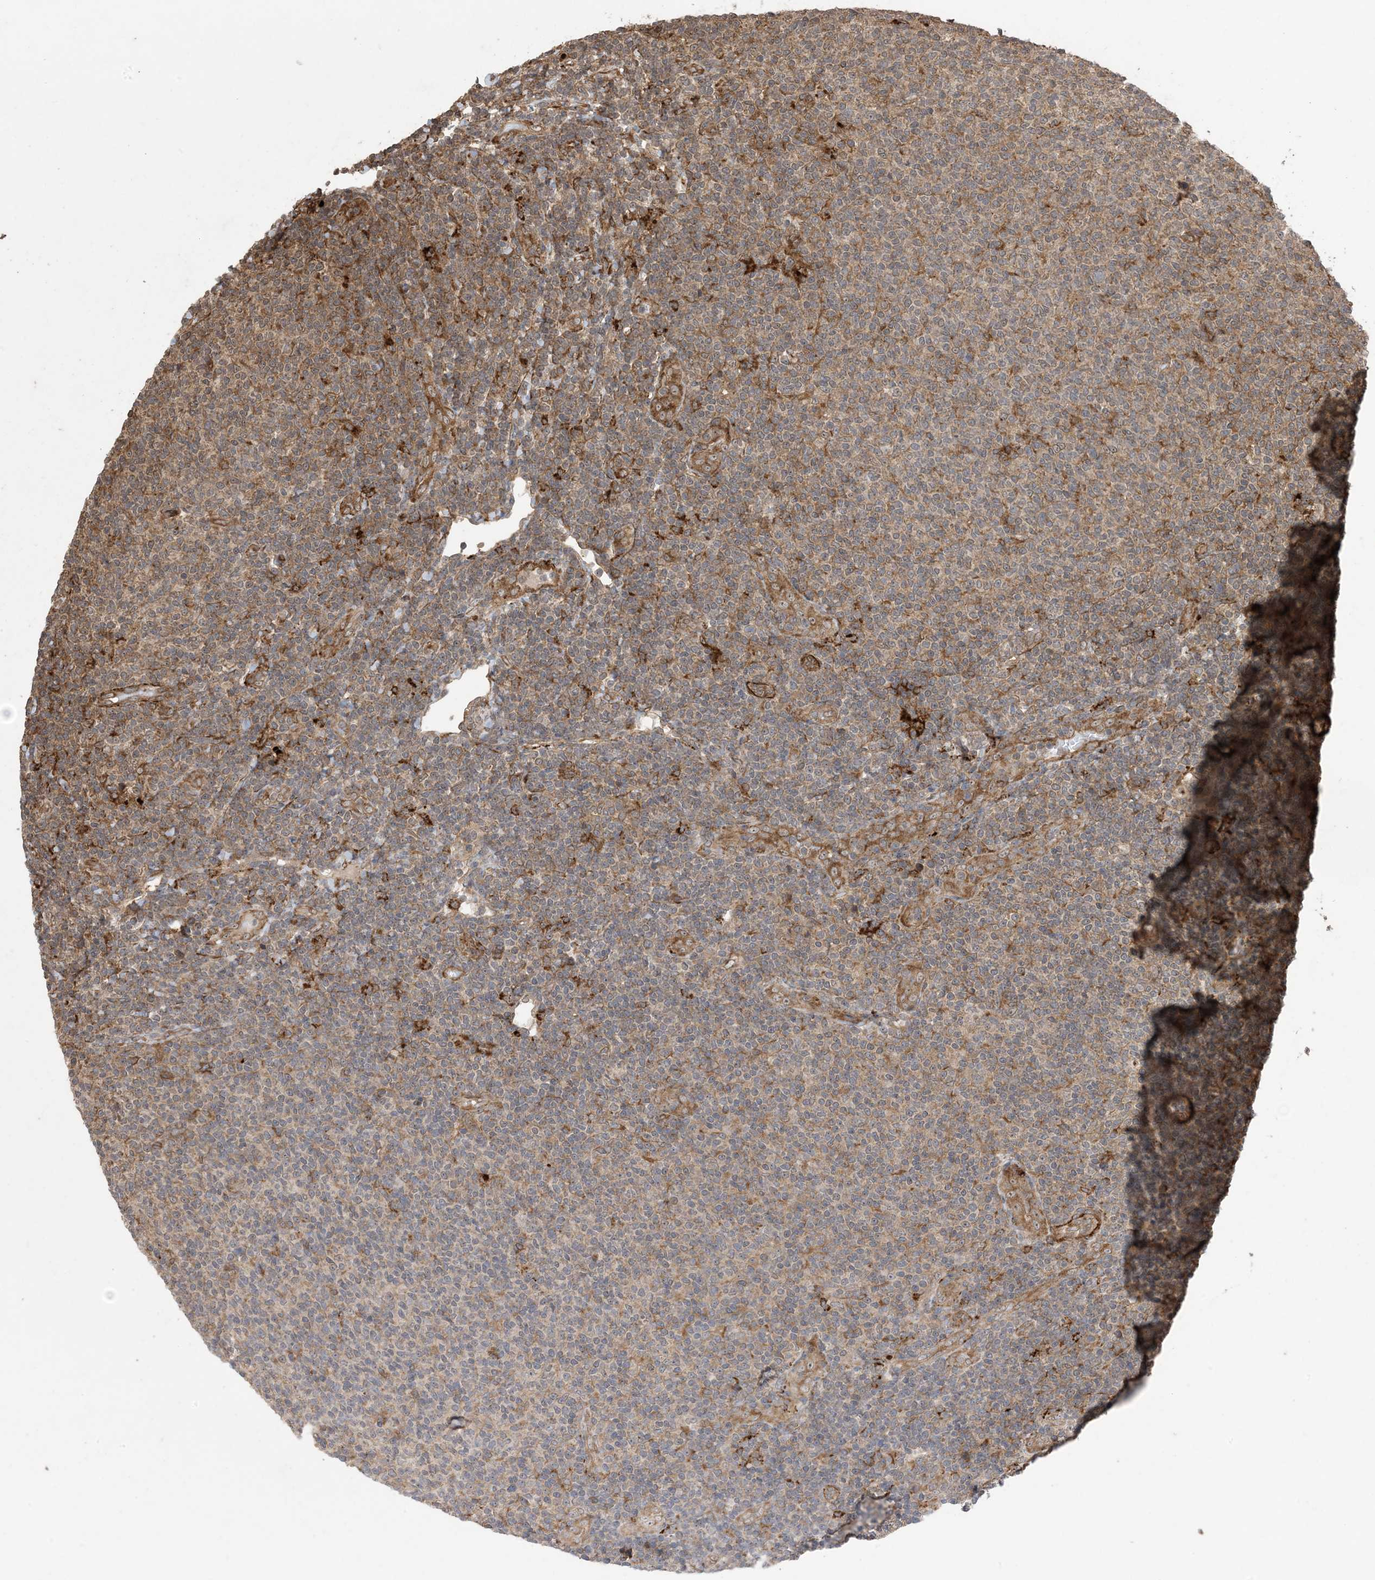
{"staining": {"intensity": "weak", "quantity": "25%-75%", "location": "cytoplasmic/membranous"}, "tissue": "lymphoma", "cell_type": "Tumor cells", "image_type": "cancer", "snomed": [{"axis": "morphology", "description": "Malignant lymphoma, non-Hodgkin's type, Low grade"}, {"axis": "topography", "description": "Lymph node"}], "caption": "This is an image of immunohistochemistry staining of malignant lymphoma, non-Hodgkin's type (low-grade), which shows weak expression in the cytoplasmic/membranous of tumor cells.", "gene": "ZNF511", "patient": {"sex": "male", "age": 66}}